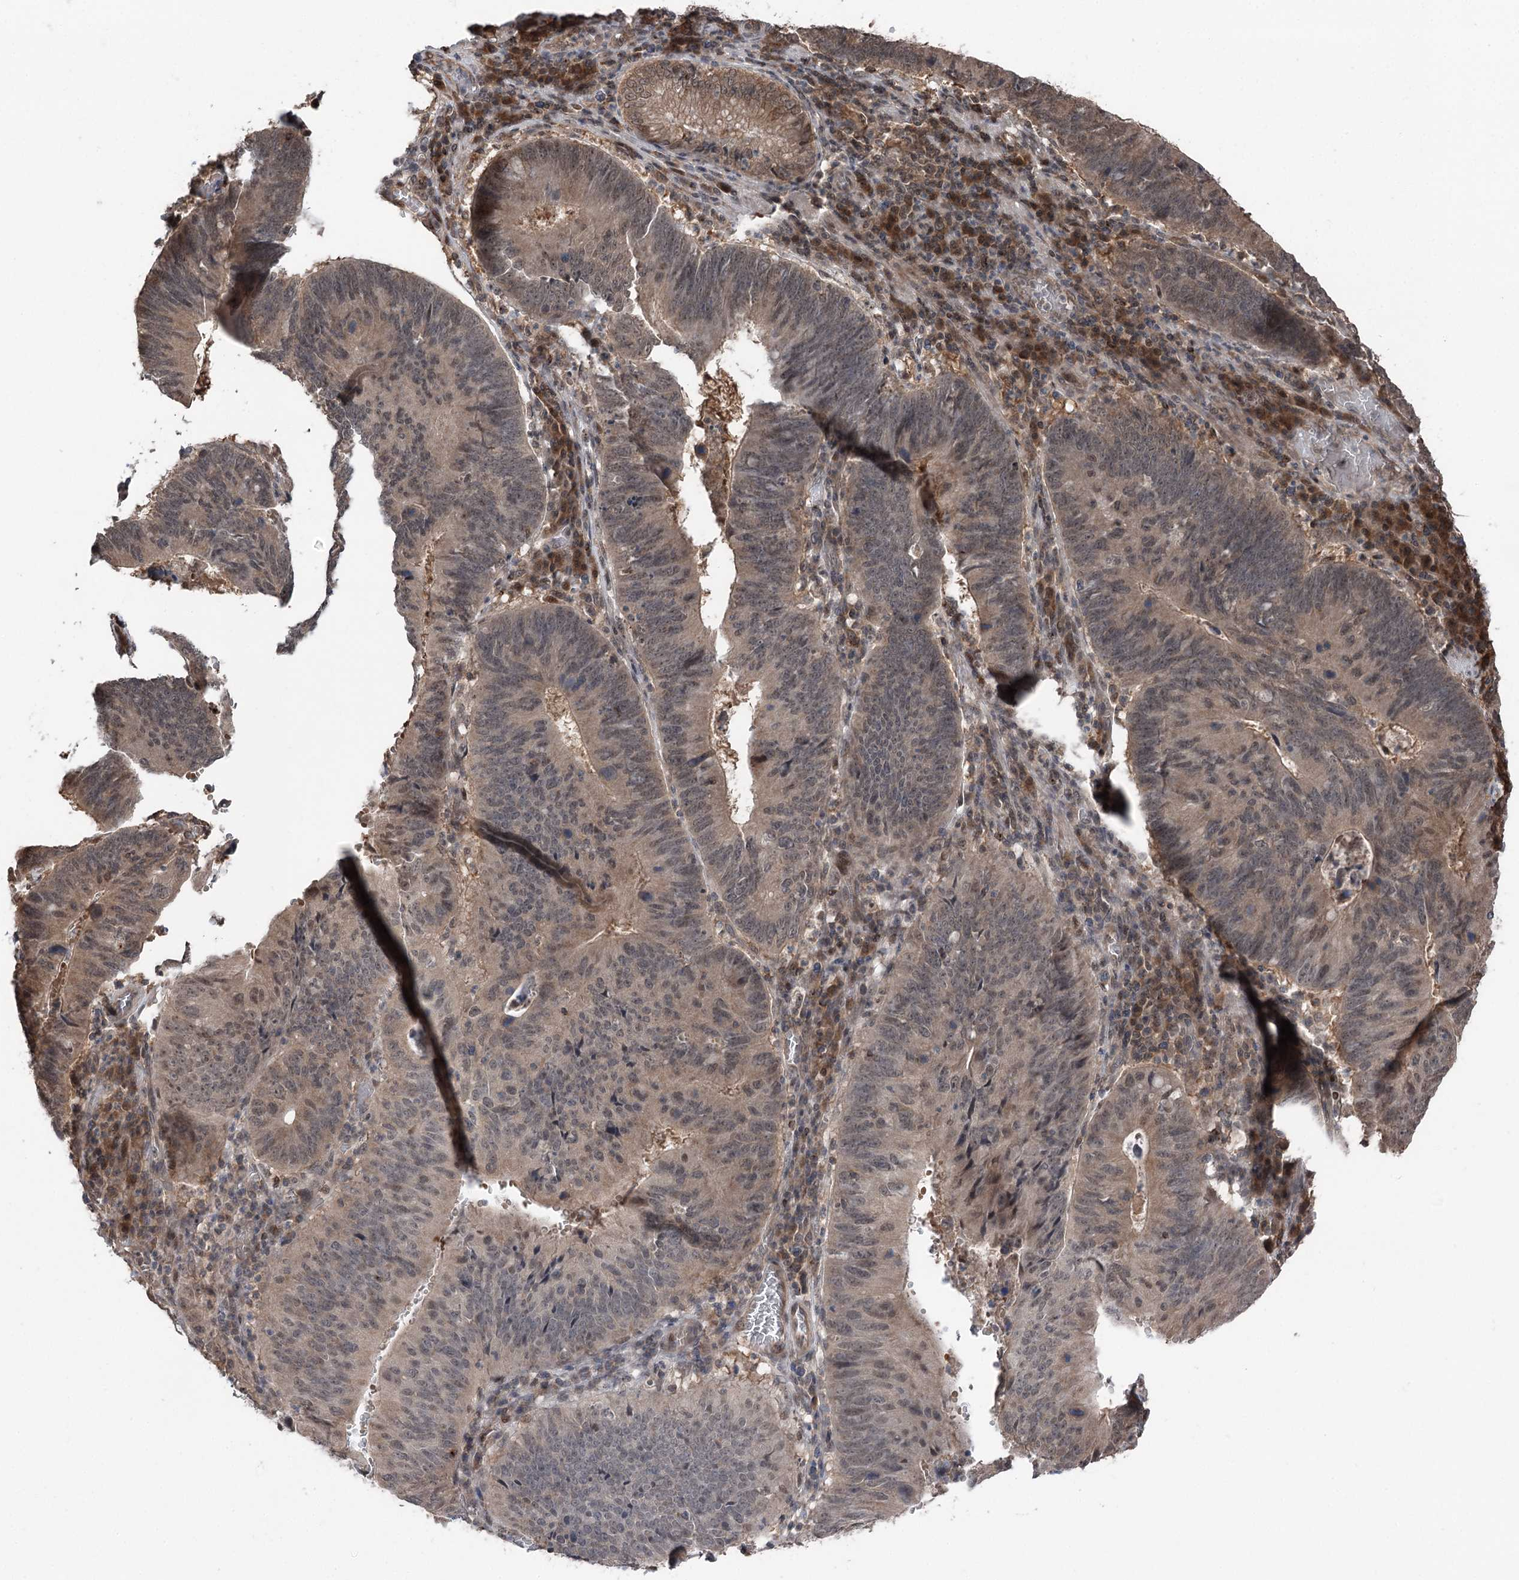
{"staining": {"intensity": "weak", "quantity": ">75%", "location": "cytoplasmic/membranous"}, "tissue": "stomach cancer", "cell_type": "Tumor cells", "image_type": "cancer", "snomed": [{"axis": "morphology", "description": "Adenocarcinoma, NOS"}, {"axis": "topography", "description": "Stomach"}], "caption": "The image demonstrates staining of adenocarcinoma (stomach), revealing weak cytoplasmic/membranous protein positivity (brown color) within tumor cells.", "gene": "CCSER2", "patient": {"sex": "male", "age": 59}}